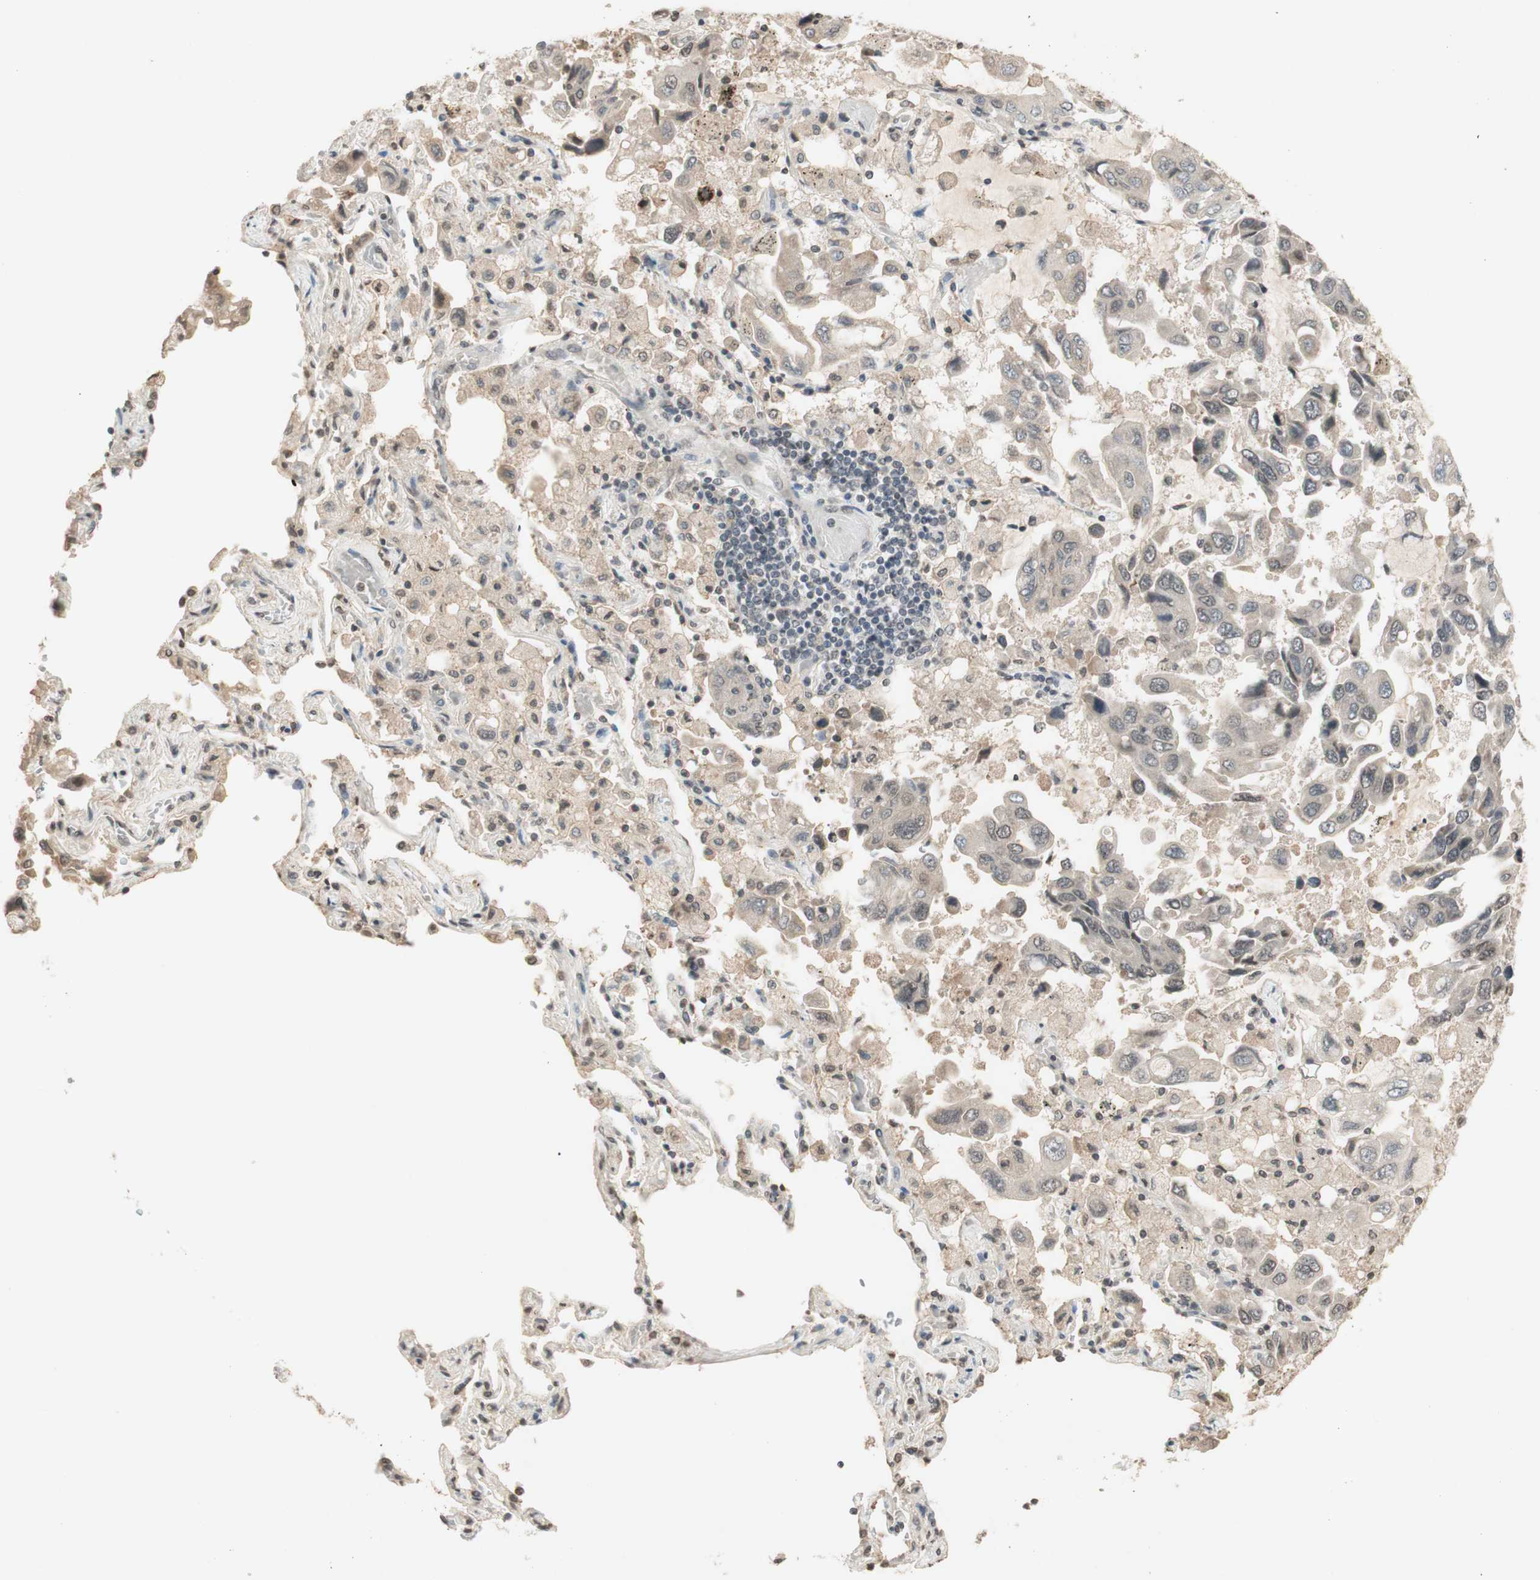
{"staining": {"intensity": "weak", "quantity": "25%-75%", "location": "cytoplasmic/membranous"}, "tissue": "lung cancer", "cell_type": "Tumor cells", "image_type": "cancer", "snomed": [{"axis": "morphology", "description": "Adenocarcinoma, NOS"}, {"axis": "topography", "description": "Lung"}], "caption": "Protein staining exhibits weak cytoplasmic/membranous staining in approximately 25%-75% of tumor cells in lung cancer (adenocarcinoma).", "gene": "GLI1", "patient": {"sex": "male", "age": 64}}